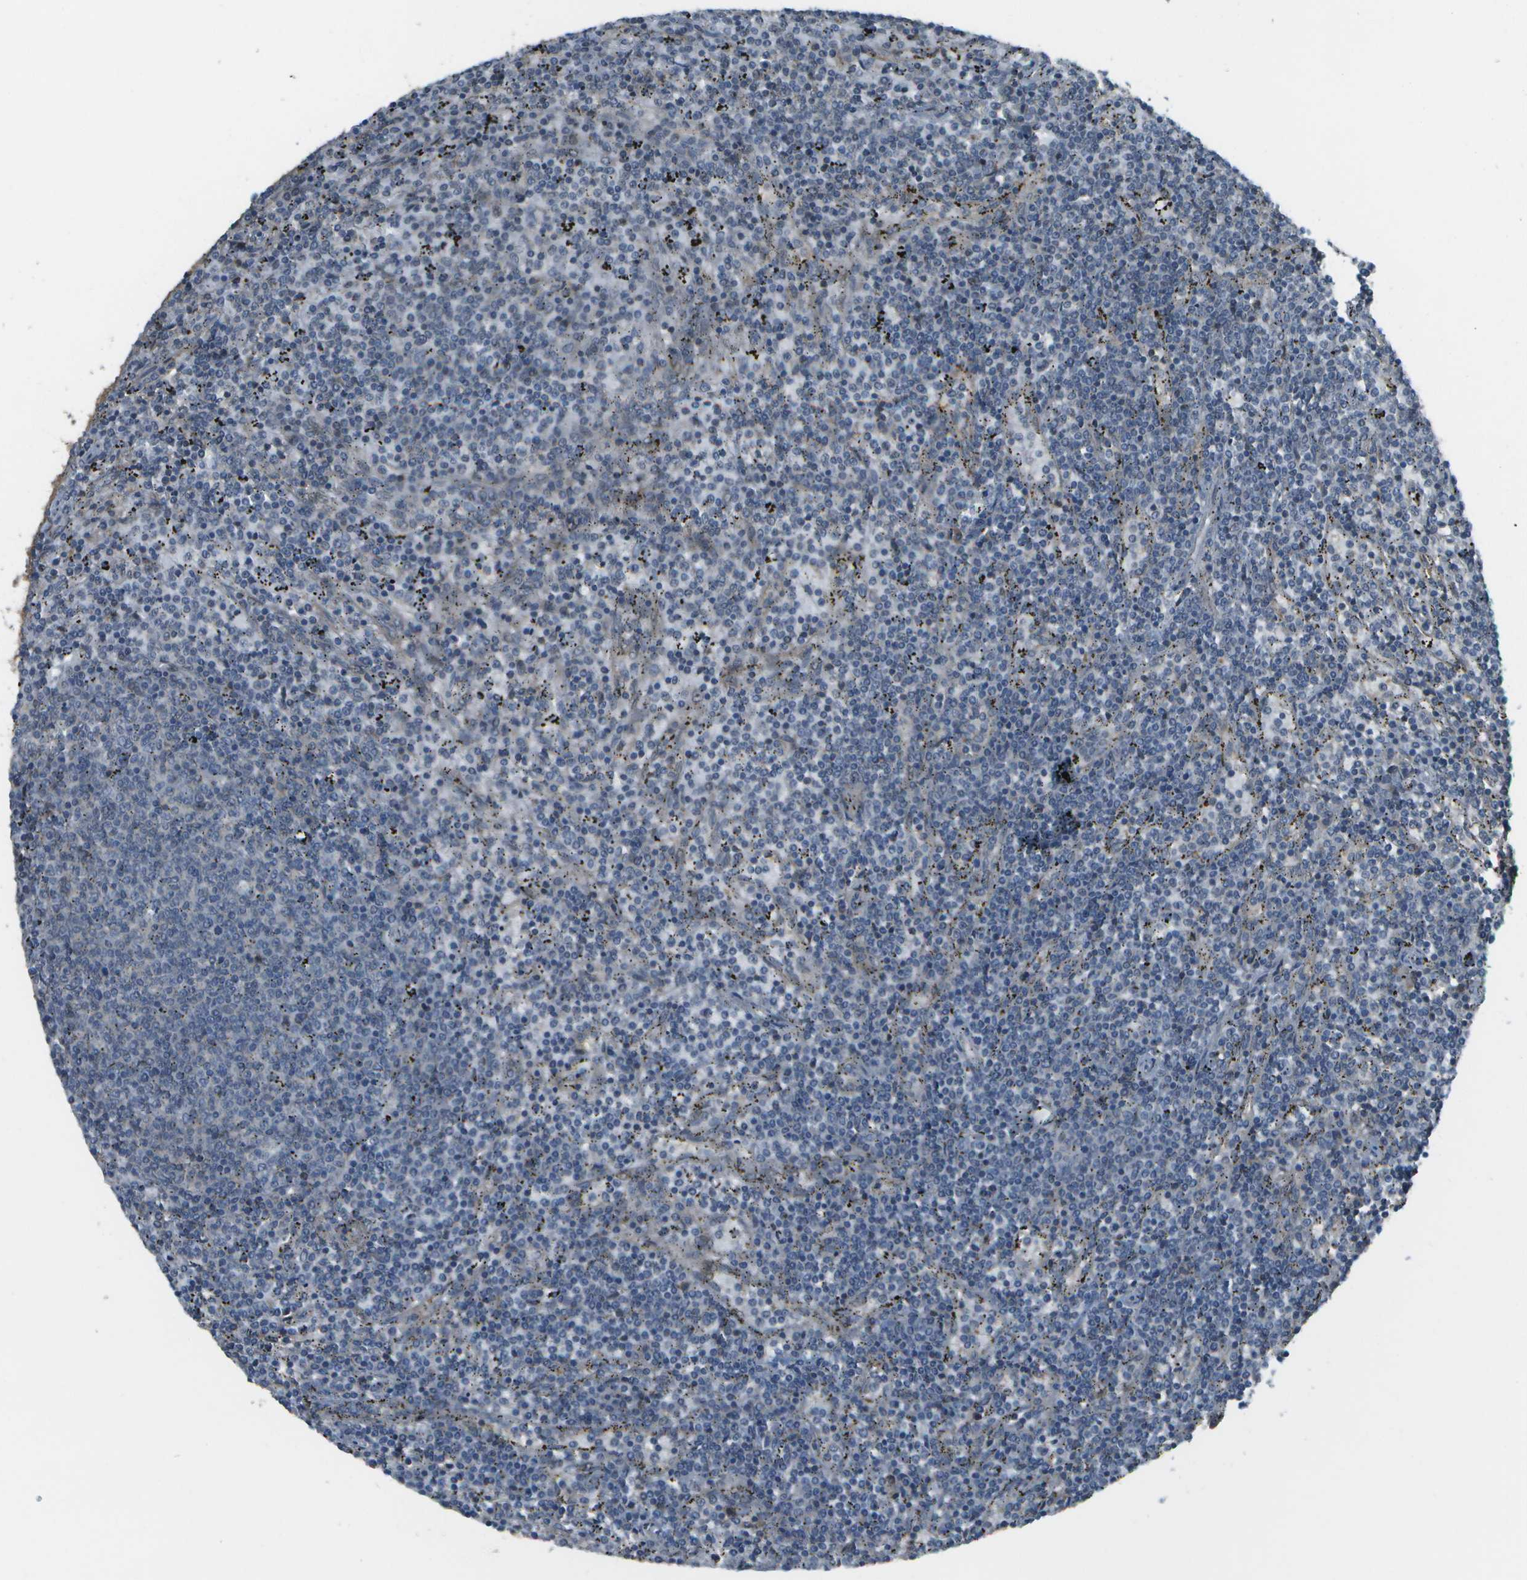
{"staining": {"intensity": "negative", "quantity": "none", "location": "none"}, "tissue": "lymphoma", "cell_type": "Tumor cells", "image_type": "cancer", "snomed": [{"axis": "morphology", "description": "Malignant lymphoma, non-Hodgkin's type, Low grade"}, {"axis": "topography", "description": "Spleen"}], "caption": "Photomicrograph shows no significant protein expression in tumor cells of lymphoma. Nuclei are stained in blue.", "gene": "WNK2", "patient": {"sex": "female", "age": 50}}